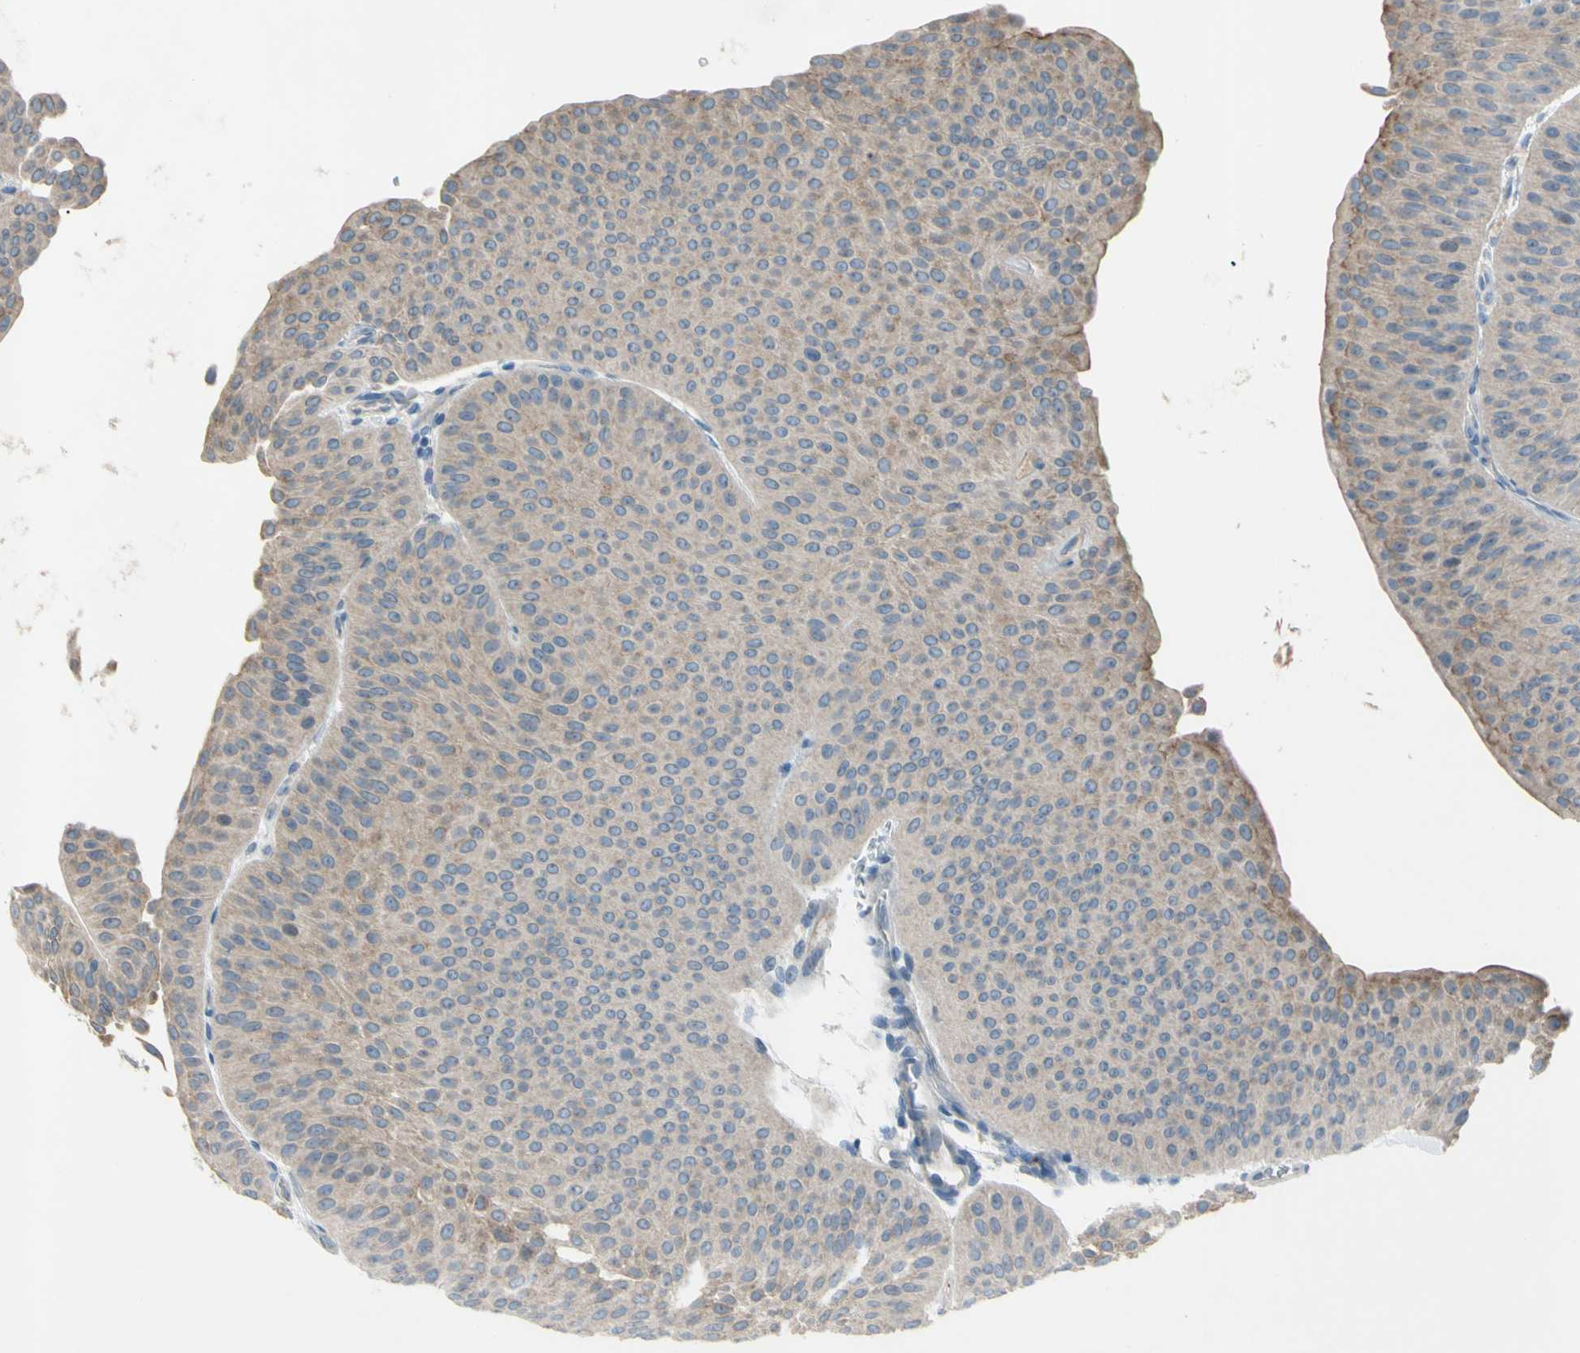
{"staining": {"intensity": "weak", "quantity": ">75%", "location": "cytoplasmic/membranous"}, "tissue": "urothelial cancer", "cell_type": "Tumor cells", "image_type": "cancer", "snomed": [{"axis": "morphology", "description": "Urothelial carcinoma, Low grade"}, {"axis": "topography", "description": "Urinary bladder"}], "caption": "Tumor cells display weak cytoplasmic/membranous staining in about >75% of cells in urothelial cancer. Immunohistochemistry stains the protein of interest in brown and the nuclei are stained blue.", "gene": "ATRN", "patient": {"sex": "female", "age": 60}}